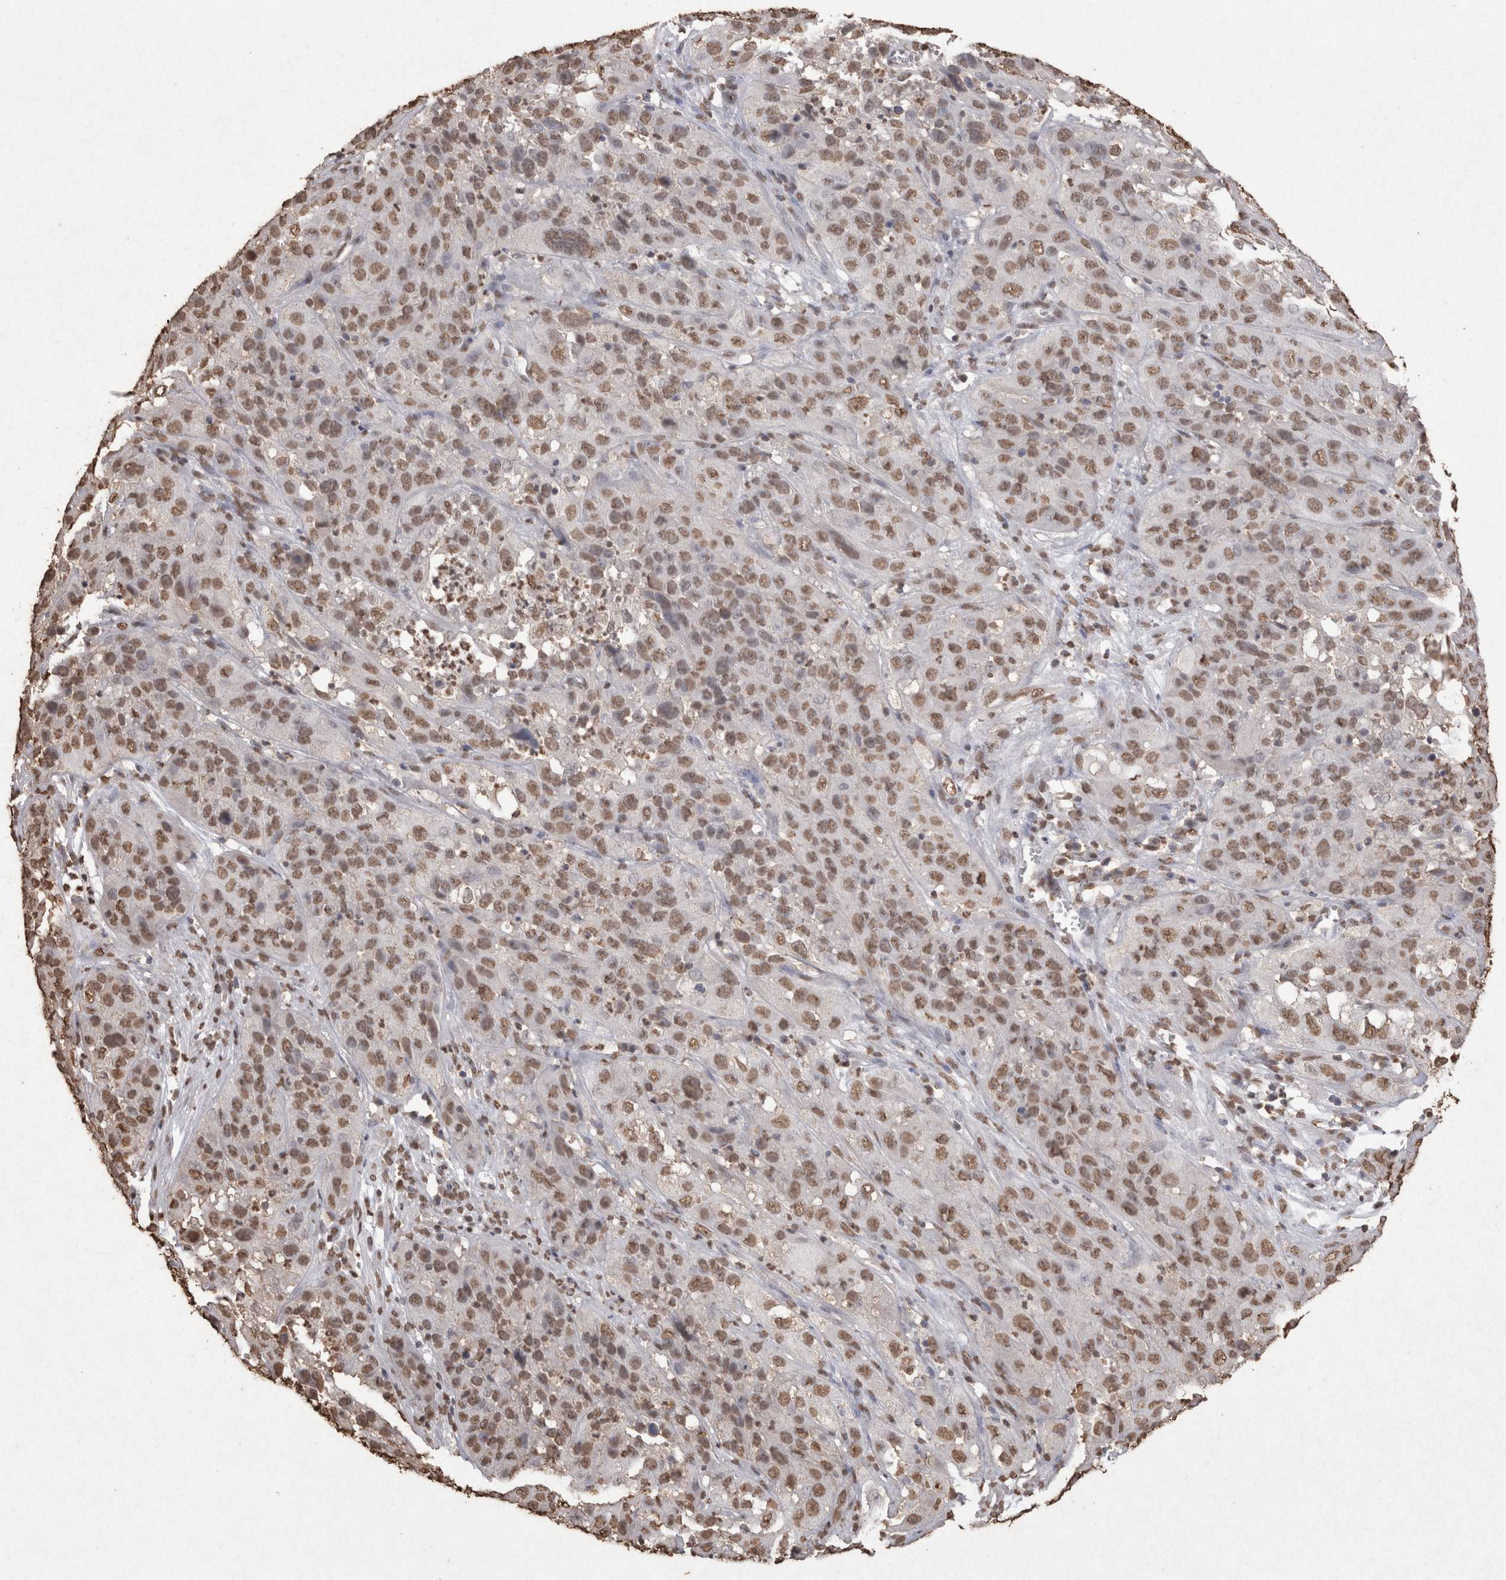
{"staining": {"intensity": "moderate", "quantity": ">75%", "location": "nuclear"}, "tissue": "cervical cancer", "cell_type": "Tumor cells", "image_type": "cancer", "snomed": [{"axis": "morphology", "description": "Squamous cell carcinoma, NOS"}, {"axis": "topography", "description": "Cervix"}], "caption": "Protein positivity by immunohistochemistry exhibits moderate nuclear staining in approximately >75% of tumor cells in cervical cancer (squamous cell carcinoma).", "gene": "POU5F1", "patient": {"sex": "female", "age": 32}}